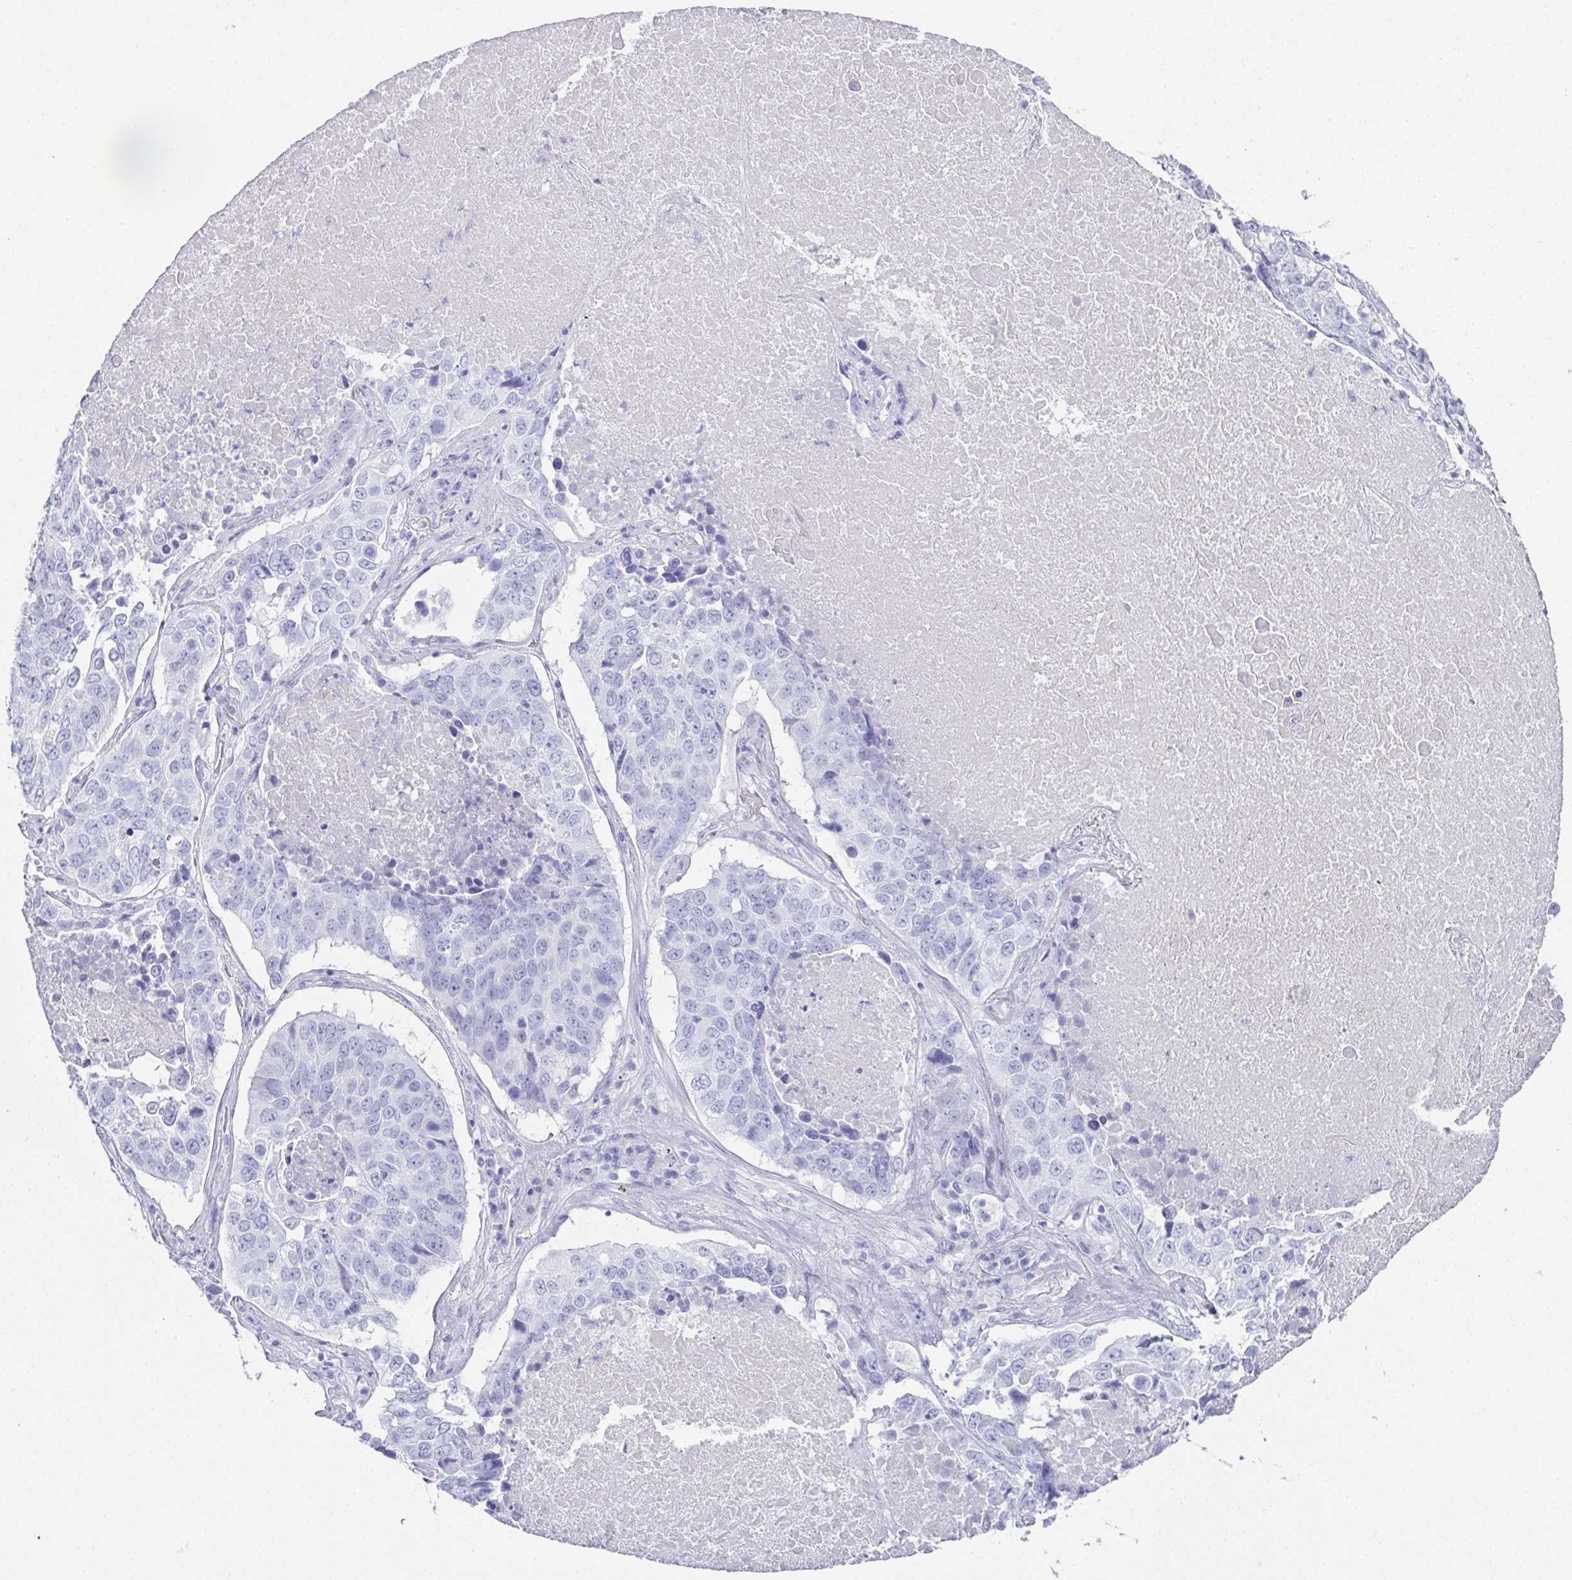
{"staining": {"intensity": "negative", "quantity": "none", "location": "none"}, "tissue": "lung cancer", "cell_type": "Tumor cells", "image_type": "cancer", "snomed": [{"axis": "morphology", "description": "Normal tissue, NOS"}, {"axis": "morphology", "description": "Squamous cell carcinoma, NOS"}, {"axis": "topography", "description": "Bronchus"}, {"axis": "topography", "description": "Lung"}], "caption": "High magnification brightfield microscopy of lung cancer stained with DAB (brown) and counterstained with hematoxylin (blue): tumor cells show no significant positivity. (DAB (3,3'-diaminobenzidine) immunohistochemistry with hematoxylin counter stain).", "gene": "SYCP1", "patient": {"sex": "male", "age": 64}}